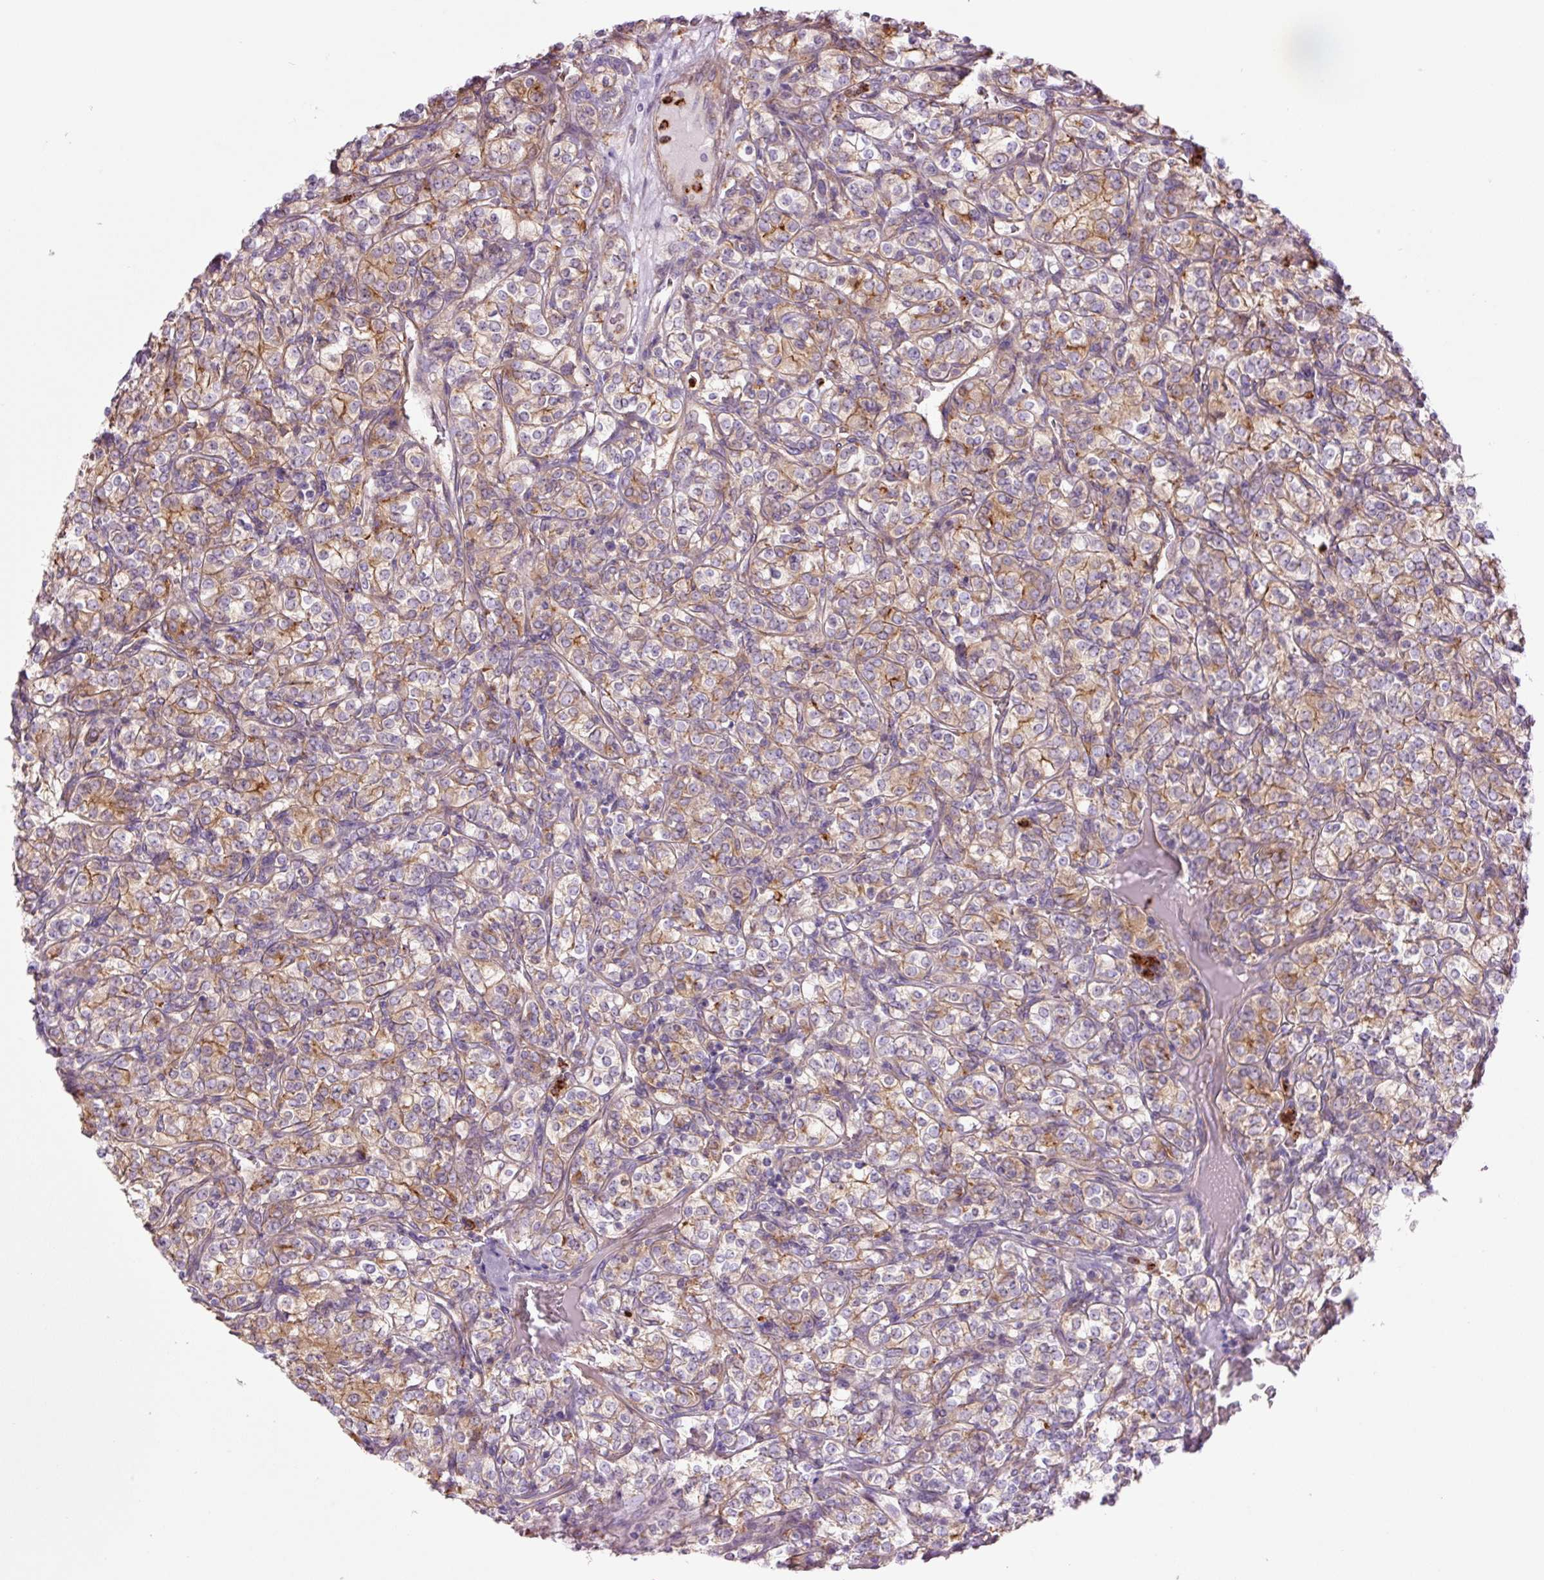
{"staining": {"intensity": "weak", "quantity": "25%-75%", "location": "cytoplasmic/membranous"}, "tissue": "renal cancer", "cell_type": "Tumor cells", "image_type": "cancer", "snomed": [{"axis": "morphology", "description": "Adenocarcinoma, NOS"}, {"axis": "topography", "description": "Kidney"}], "caption": "Weak cytoplasmic/membranous expression is appreciated in approximately 25%-75% of tumor cells in renal cancer.", "gene": "SH2D6", "patient": {"sex": "male", "age": 77}}